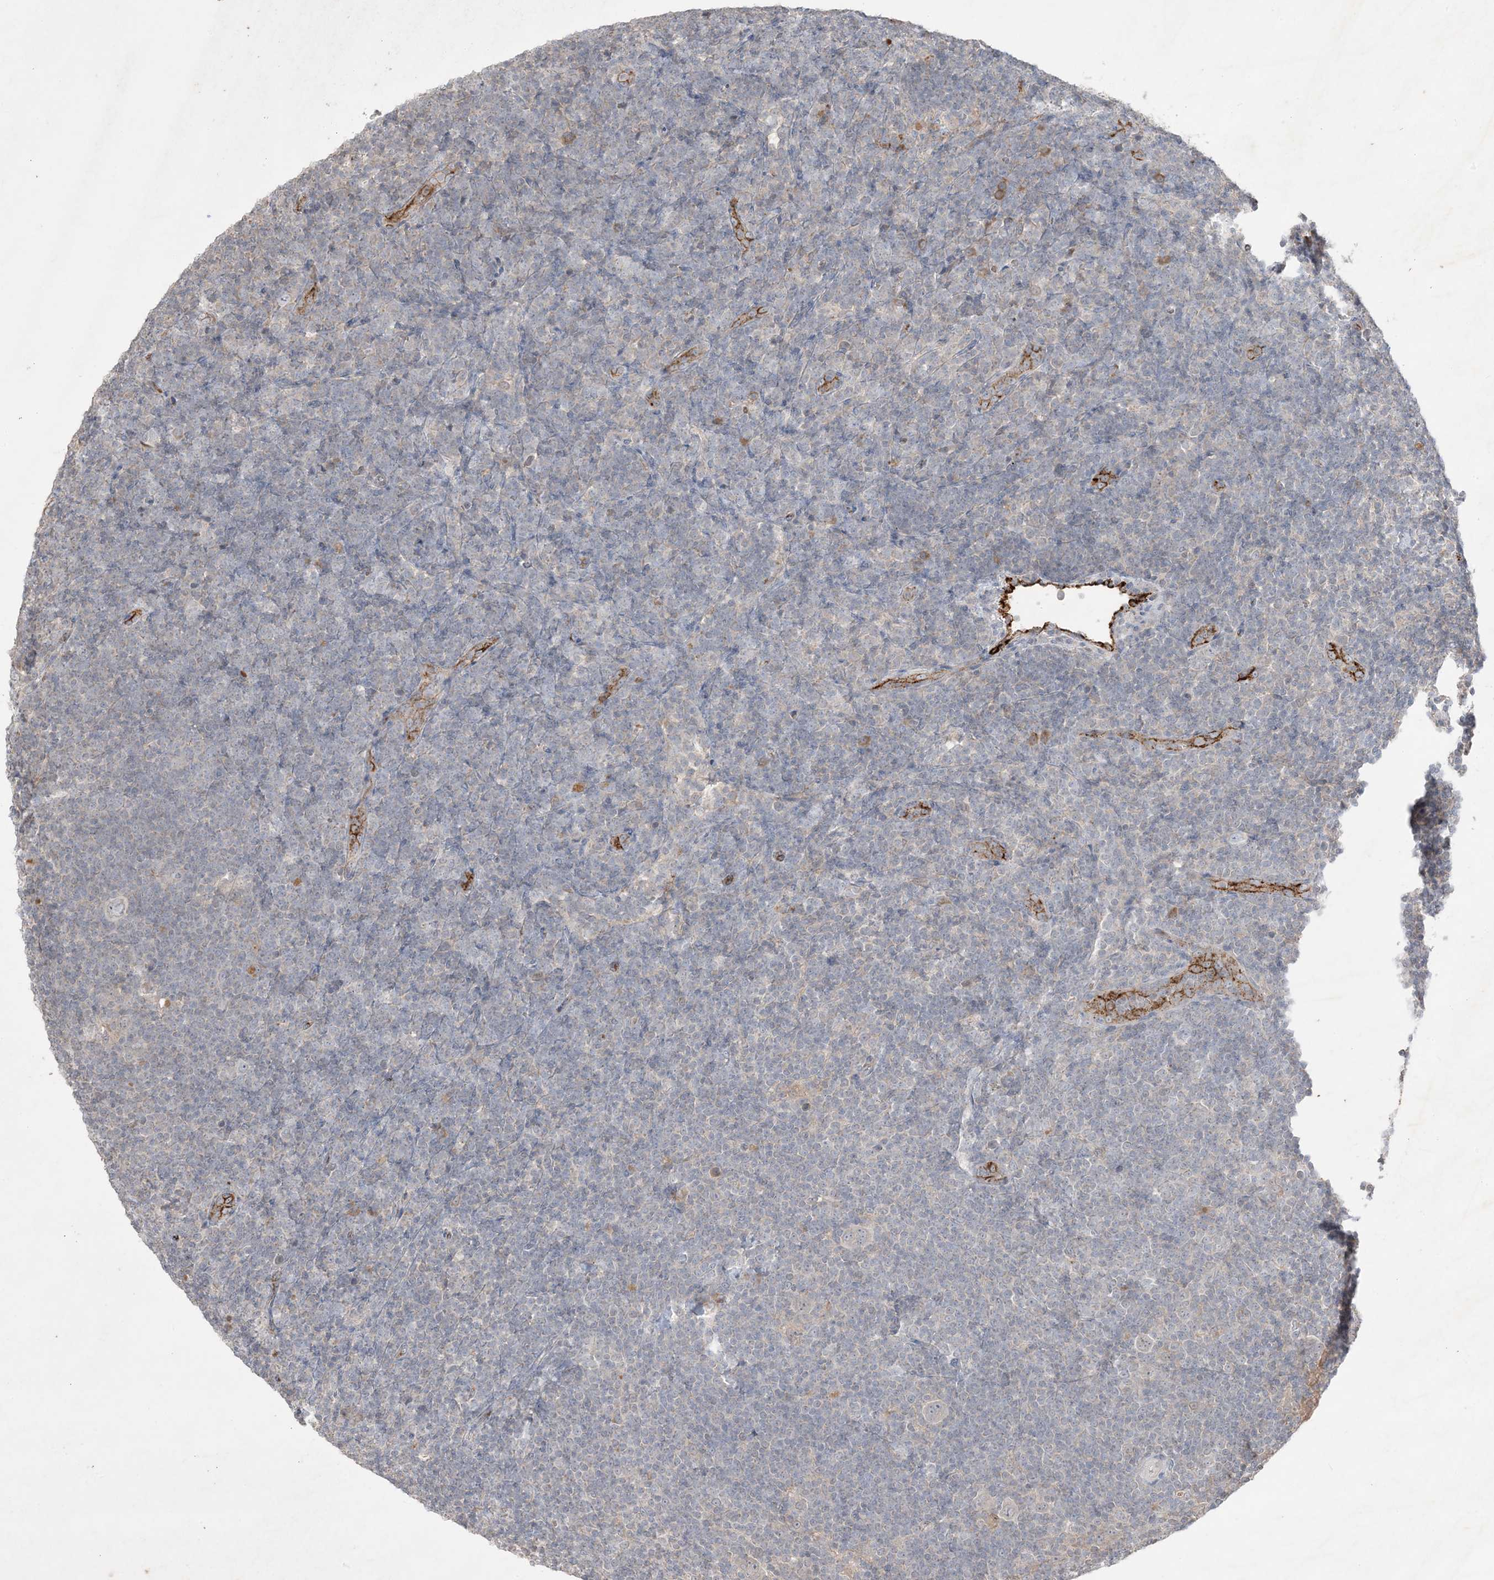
{"staining": {"intensity": "negative", "quantity": "none", "location": "none"}, "tissue": "lymphoma", "cell_type": "Tumor cells", "image_type": "cancer", "snomed": [{"axis": "morphology", "description": "Hodgkin's disease, NOS"}, {"axis": "topography", "description": "Lymph node"}], "caption": "An image of lymphoma stained for a protein reveals no brown staining in tumor cells.", "gene": "PRSS36", "patient": {"sex": "female", "age": 57}}